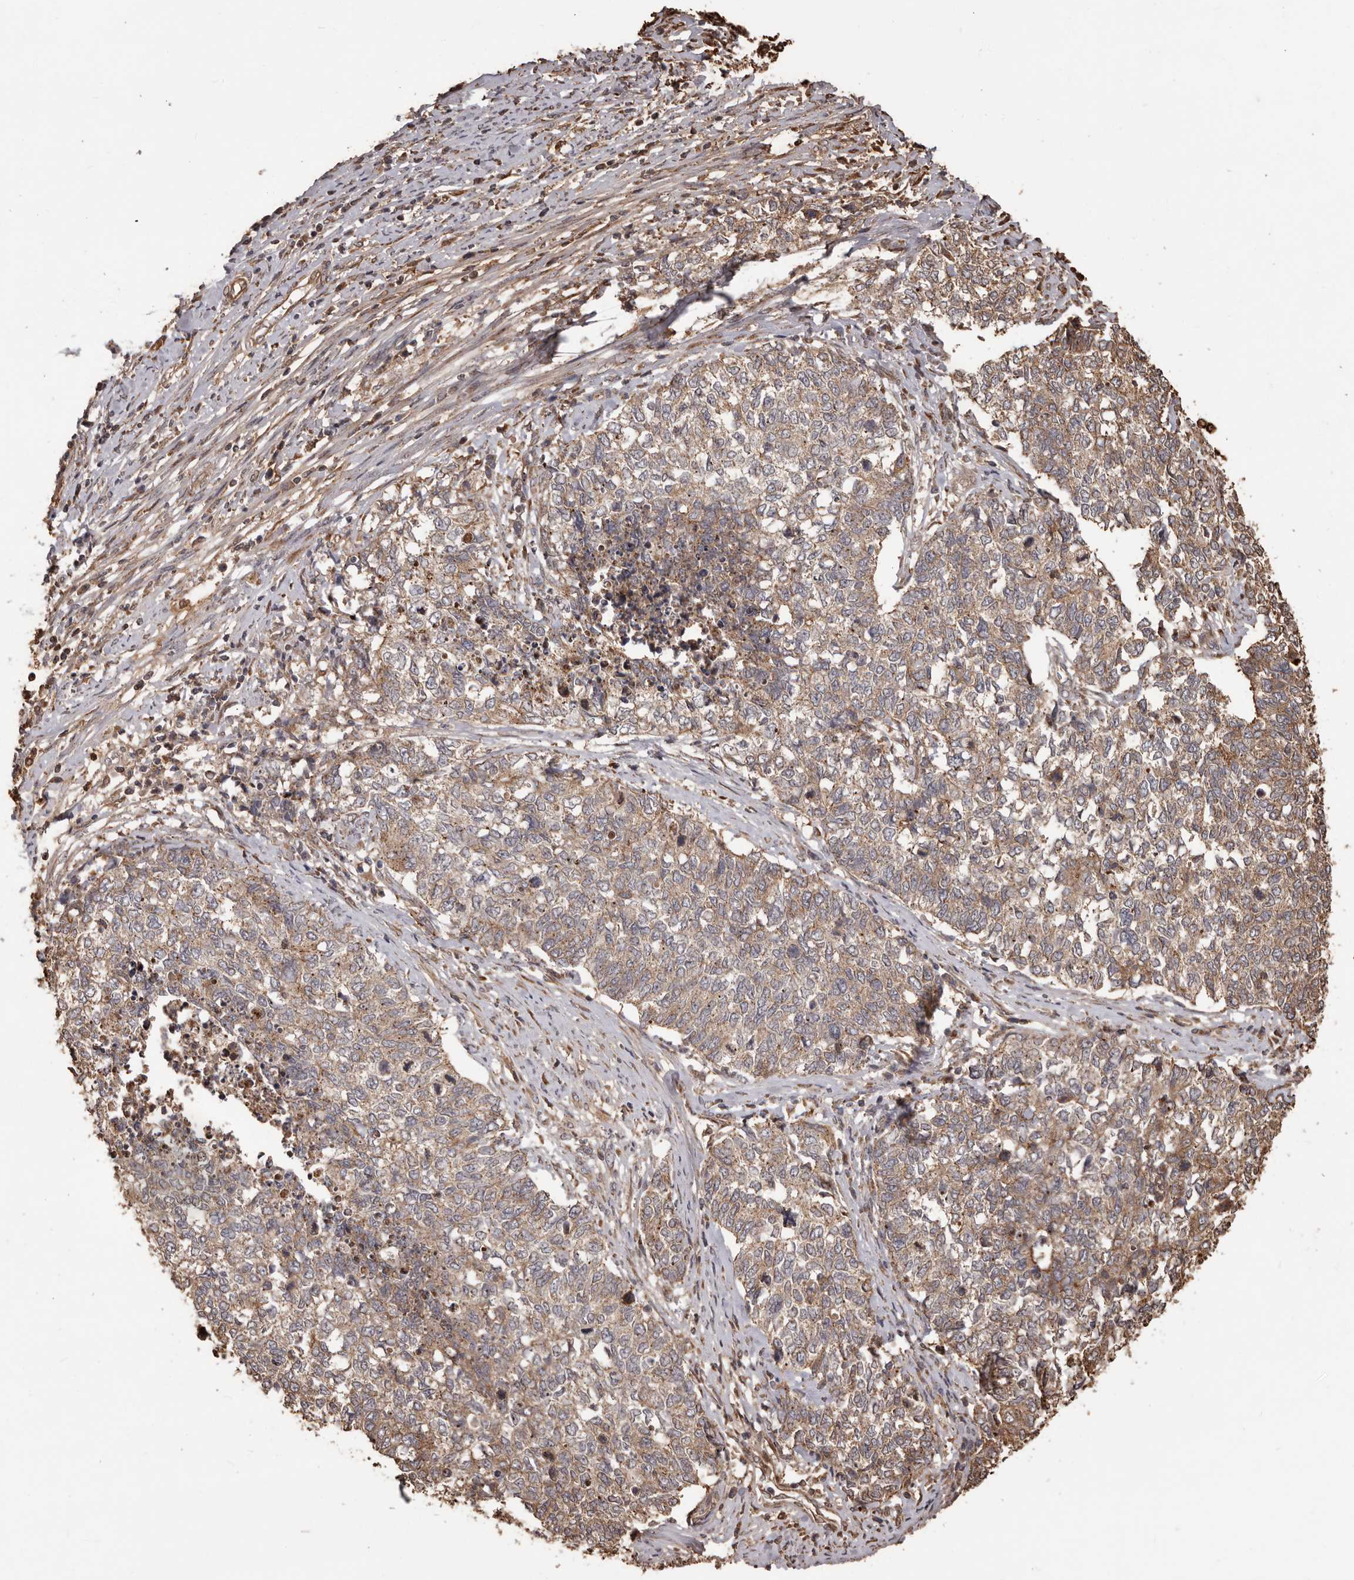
{"staining": {"intensity": "weak", "quantity": ">75%", "location": "cytoplasmic/membranous"}, "tissue": "cervical cancer", "cell_type": "Tumor cells", "image_type": "cancer", "snomed": [{"axis": "morphology", "description": "Squamous cell carcinoma, NOS"}, {"axis": "topography", "description": "Cervix"}], "caption": "Tumor cells demonstrate low levels of weak cytoplasmic/membranous expression in about >75% of cells in human cervical cancer (squamous cell carcinoma).", "gene": "MTO1", "patient": {"sex": "female", "age": 63}}